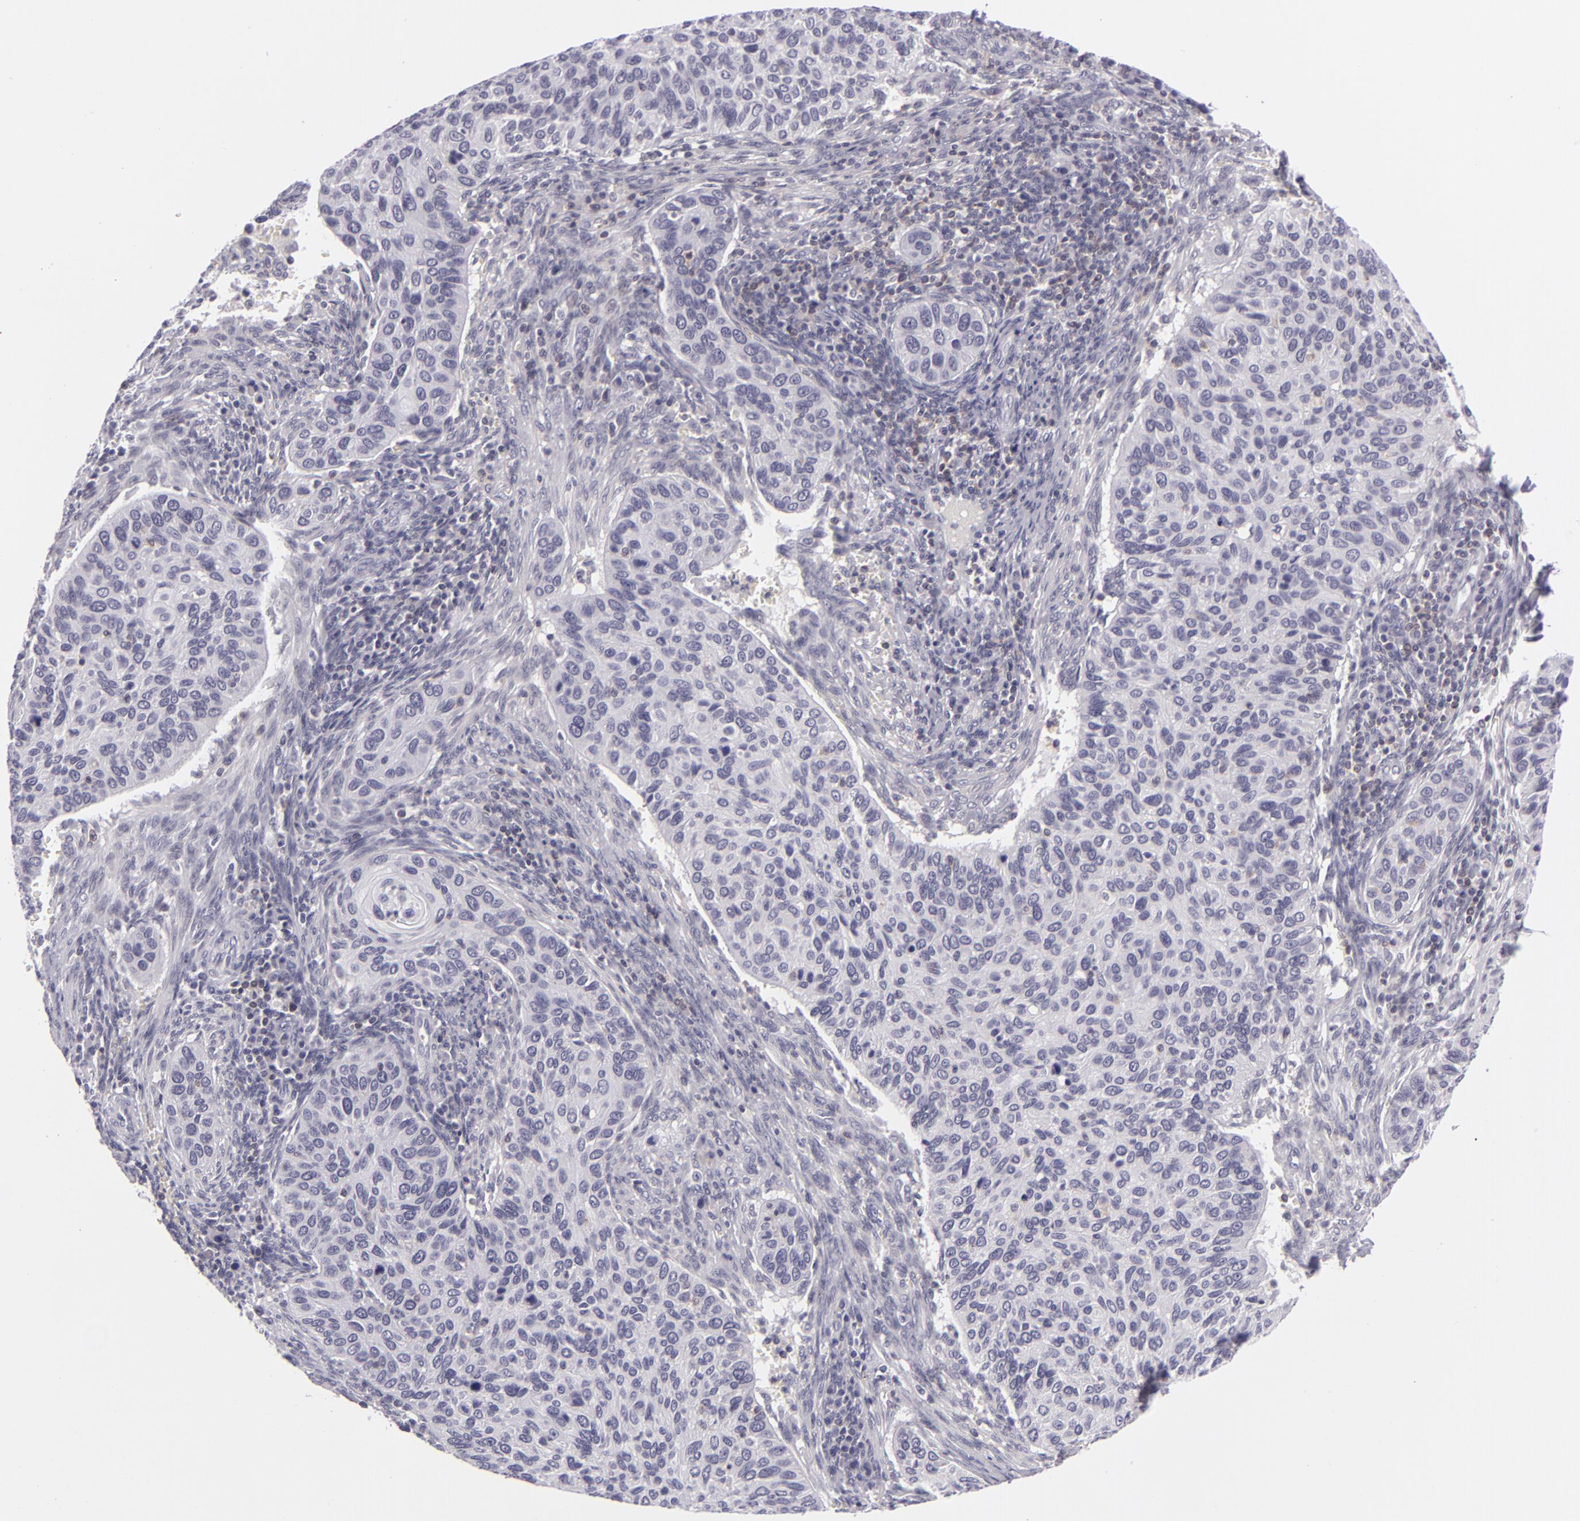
{"staining": {"intensity": "negative", "quantity": "none", "location": "none"}, "tissue": "cervical cancer", "cell_type": "Tumor cells", "image_type": "cancer", "snomed": [{"axis": "morphology", "description": "Adenocarcinoma, NOS"}, {"axis": "topography", "description": "Cervix"}], "caption": "Immunohistochemical staining of cervical adenocarcinoma exhibits no significant staining in tumor cells.", "gene": "KCNAB2", "patient": {"sex": "female", "age": 29}}